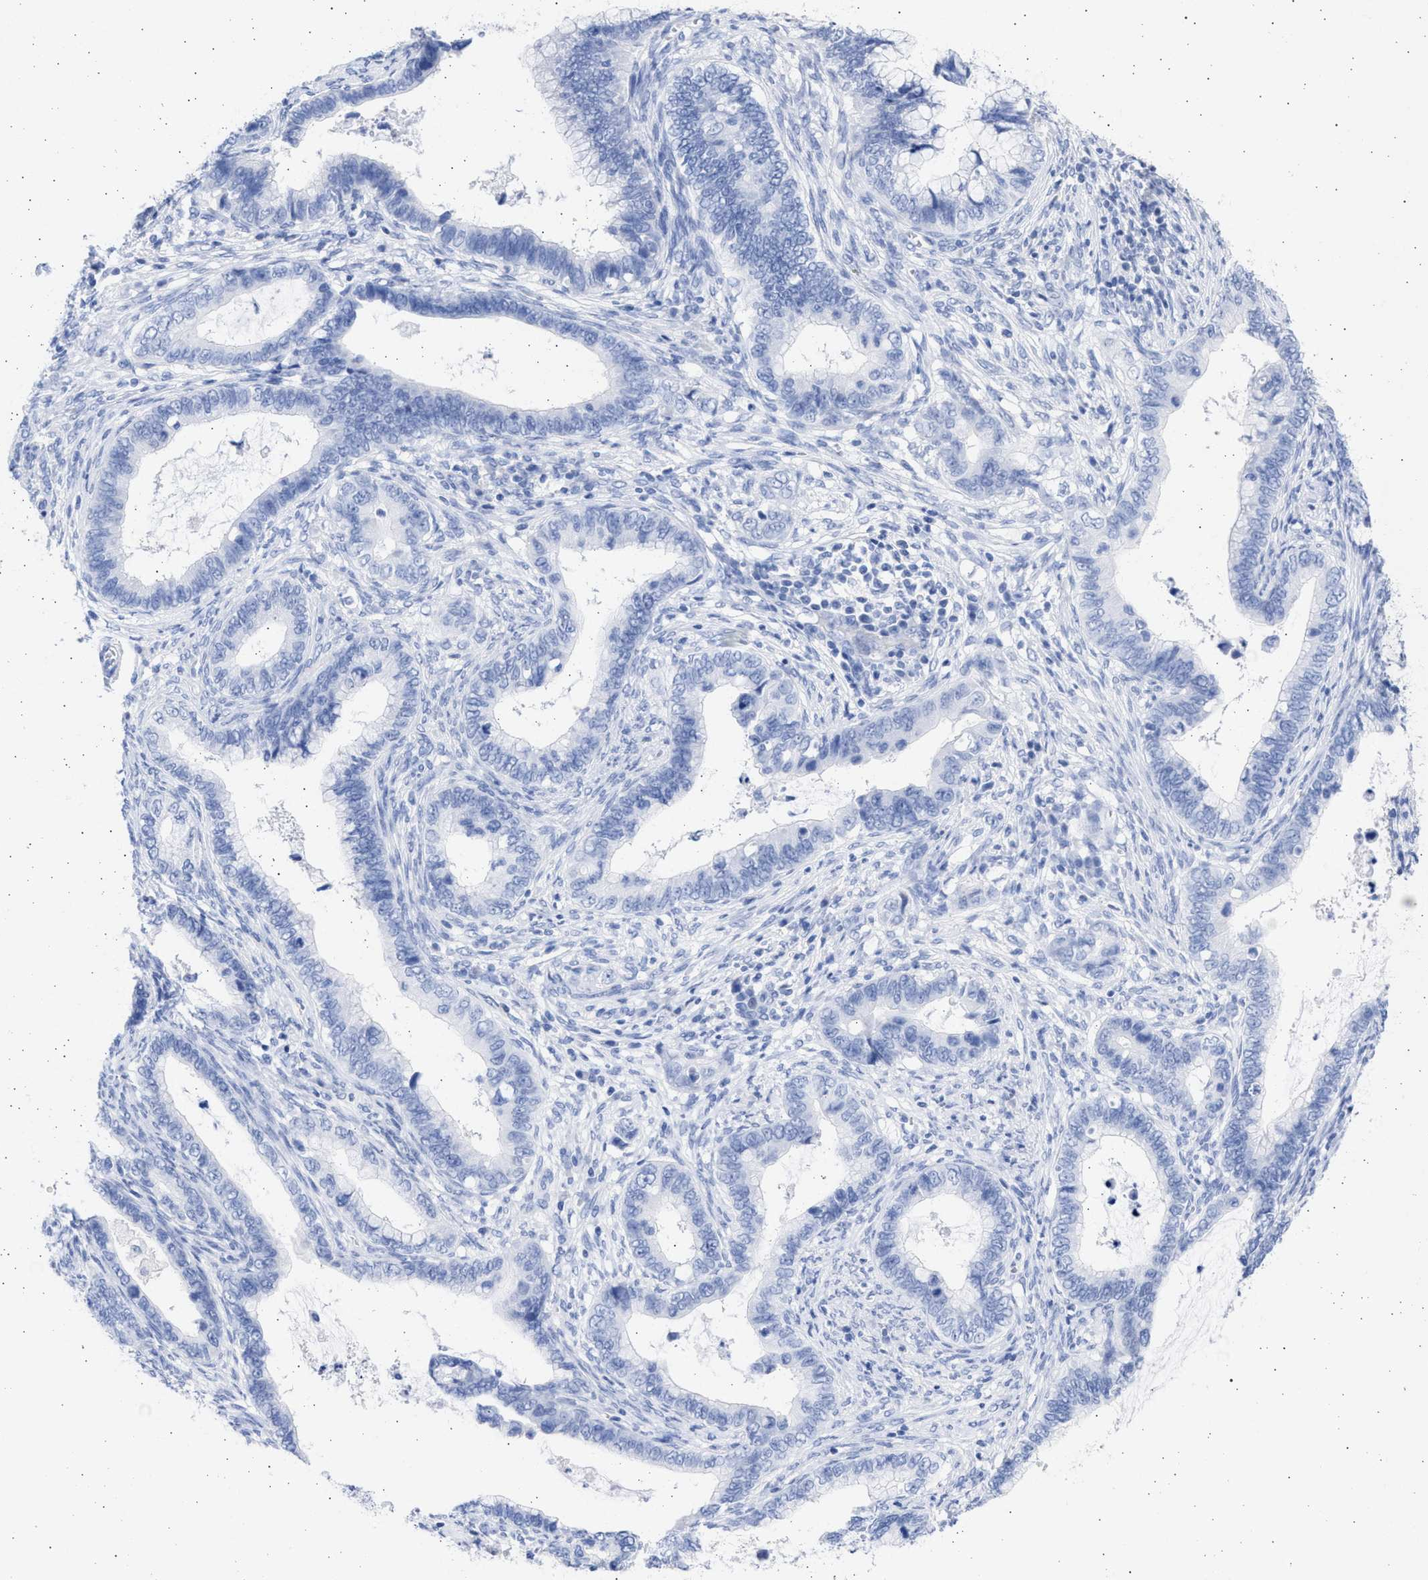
{"staining": {"intensity": "negative", "quantity": "none", "location": "none"}, "tissue": "cervical cancer", "cell_type": "Tumor cells", "image_type": "cancer", "snomed": [{"axis": "morphology", "description": "Adenocarcinoma, NOS"}, {"axis": "topography", "description": "Cervix"}], "caption": "Immunohistochemical staining of human adenocarcinoma (cervical) displays no significant expression in tumor cells.", "gene": "ALDOC", "patient": {"sex": "female", "age": 44}}